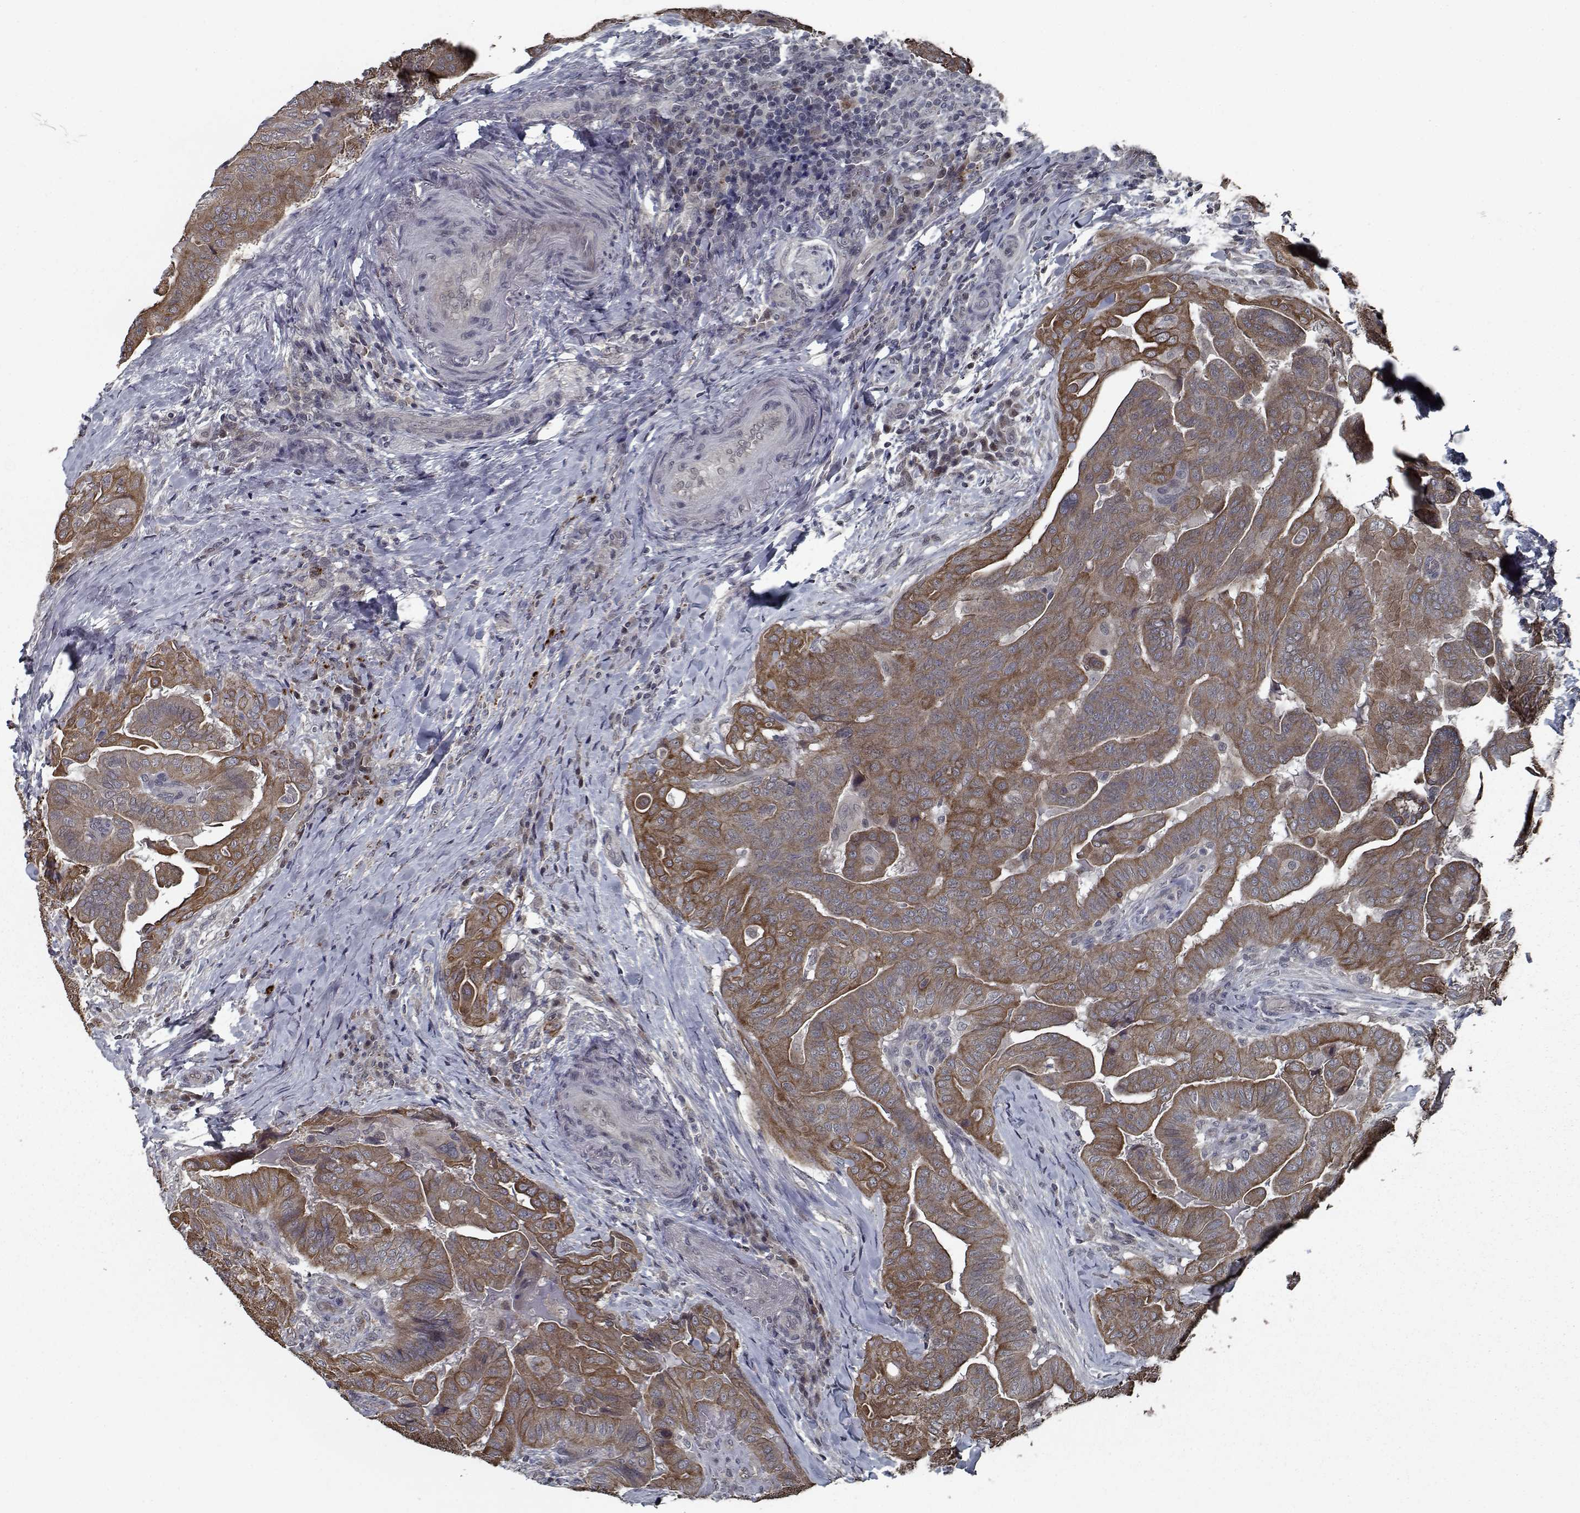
{"staining": {"intensity": "moderate", "quantity": ">75%", "location": "cytoplasmic/membranous"}, "tissue": "thyroid cancer", "cell_type": "Tumor cells", "image_type": "cancer", "snomed": [{"axis": "morphology", "description": "Papillary adenocarcinoma, NOS"}, {"axis": "topography", "description": "Thyroid gland"}], "caption": "Thyroid cancer stained with a brown dye exhibits moderate cytoplasmic/membranous positive expression in about >75% of tumor cells.", "gene": "NLK", "patient": {"sex": "female", "age": 68}}